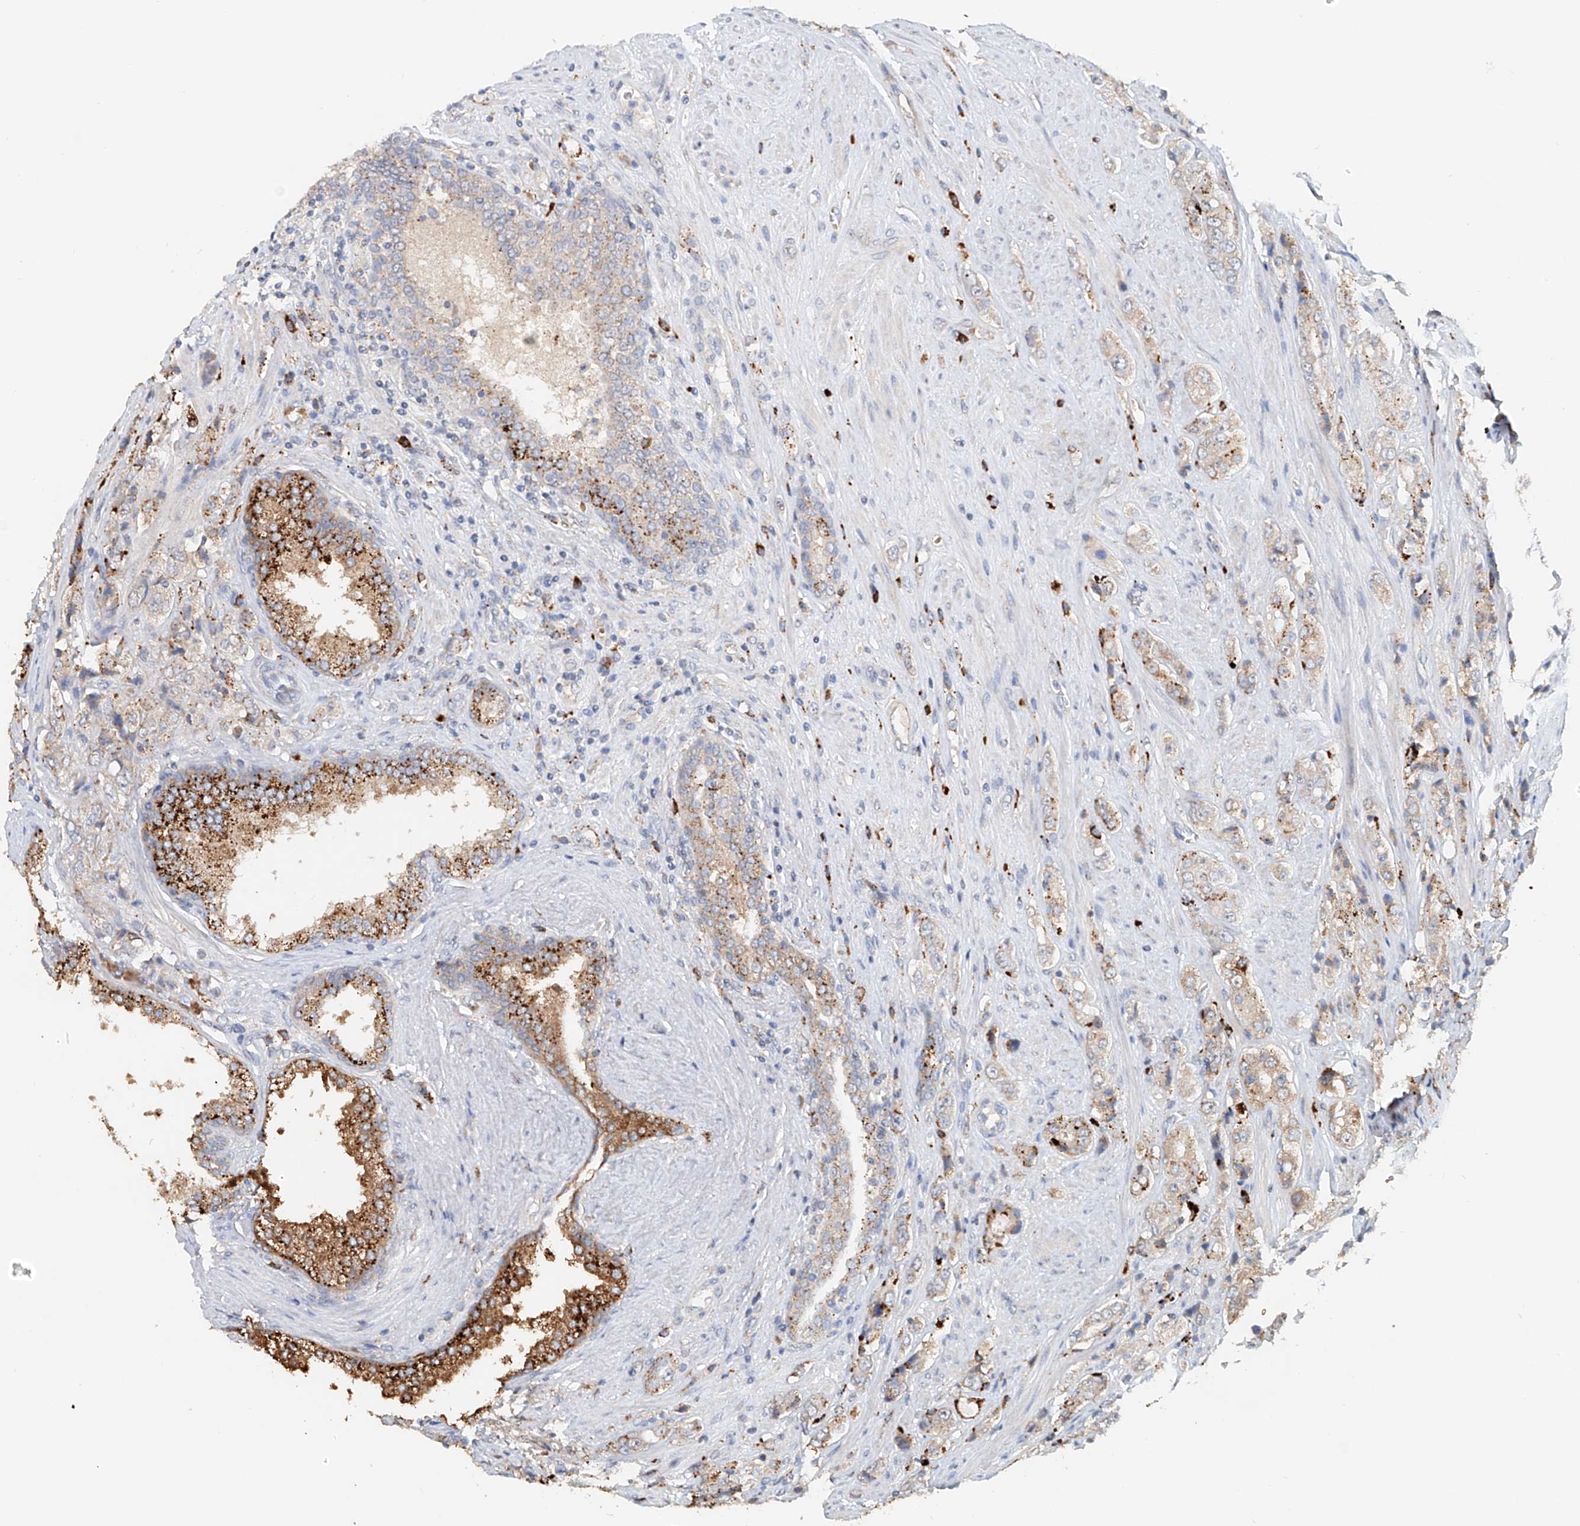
{"staining": {"intensity": "strong", "quantity": "25%-75%", "location": "cytoplasmic/membranous"}, "tissue": "prostate cancer", "cell_type": "Tumor cells", "image_type": "cancer", "snomed": [{"axis": "morphology", "description": "Adenocarcinoma, High grade"}, {"axis": "topography", "description": "Prostate"}], "caption": "Protein analysis of prostate high-grade adenocarcinoma tissue demonstrates strong cytoplasmic/membranous staining in about 25%-75% of tumor cells.", "gene": "TRIM47", "patient": {"sex": "male", "age": 61}}